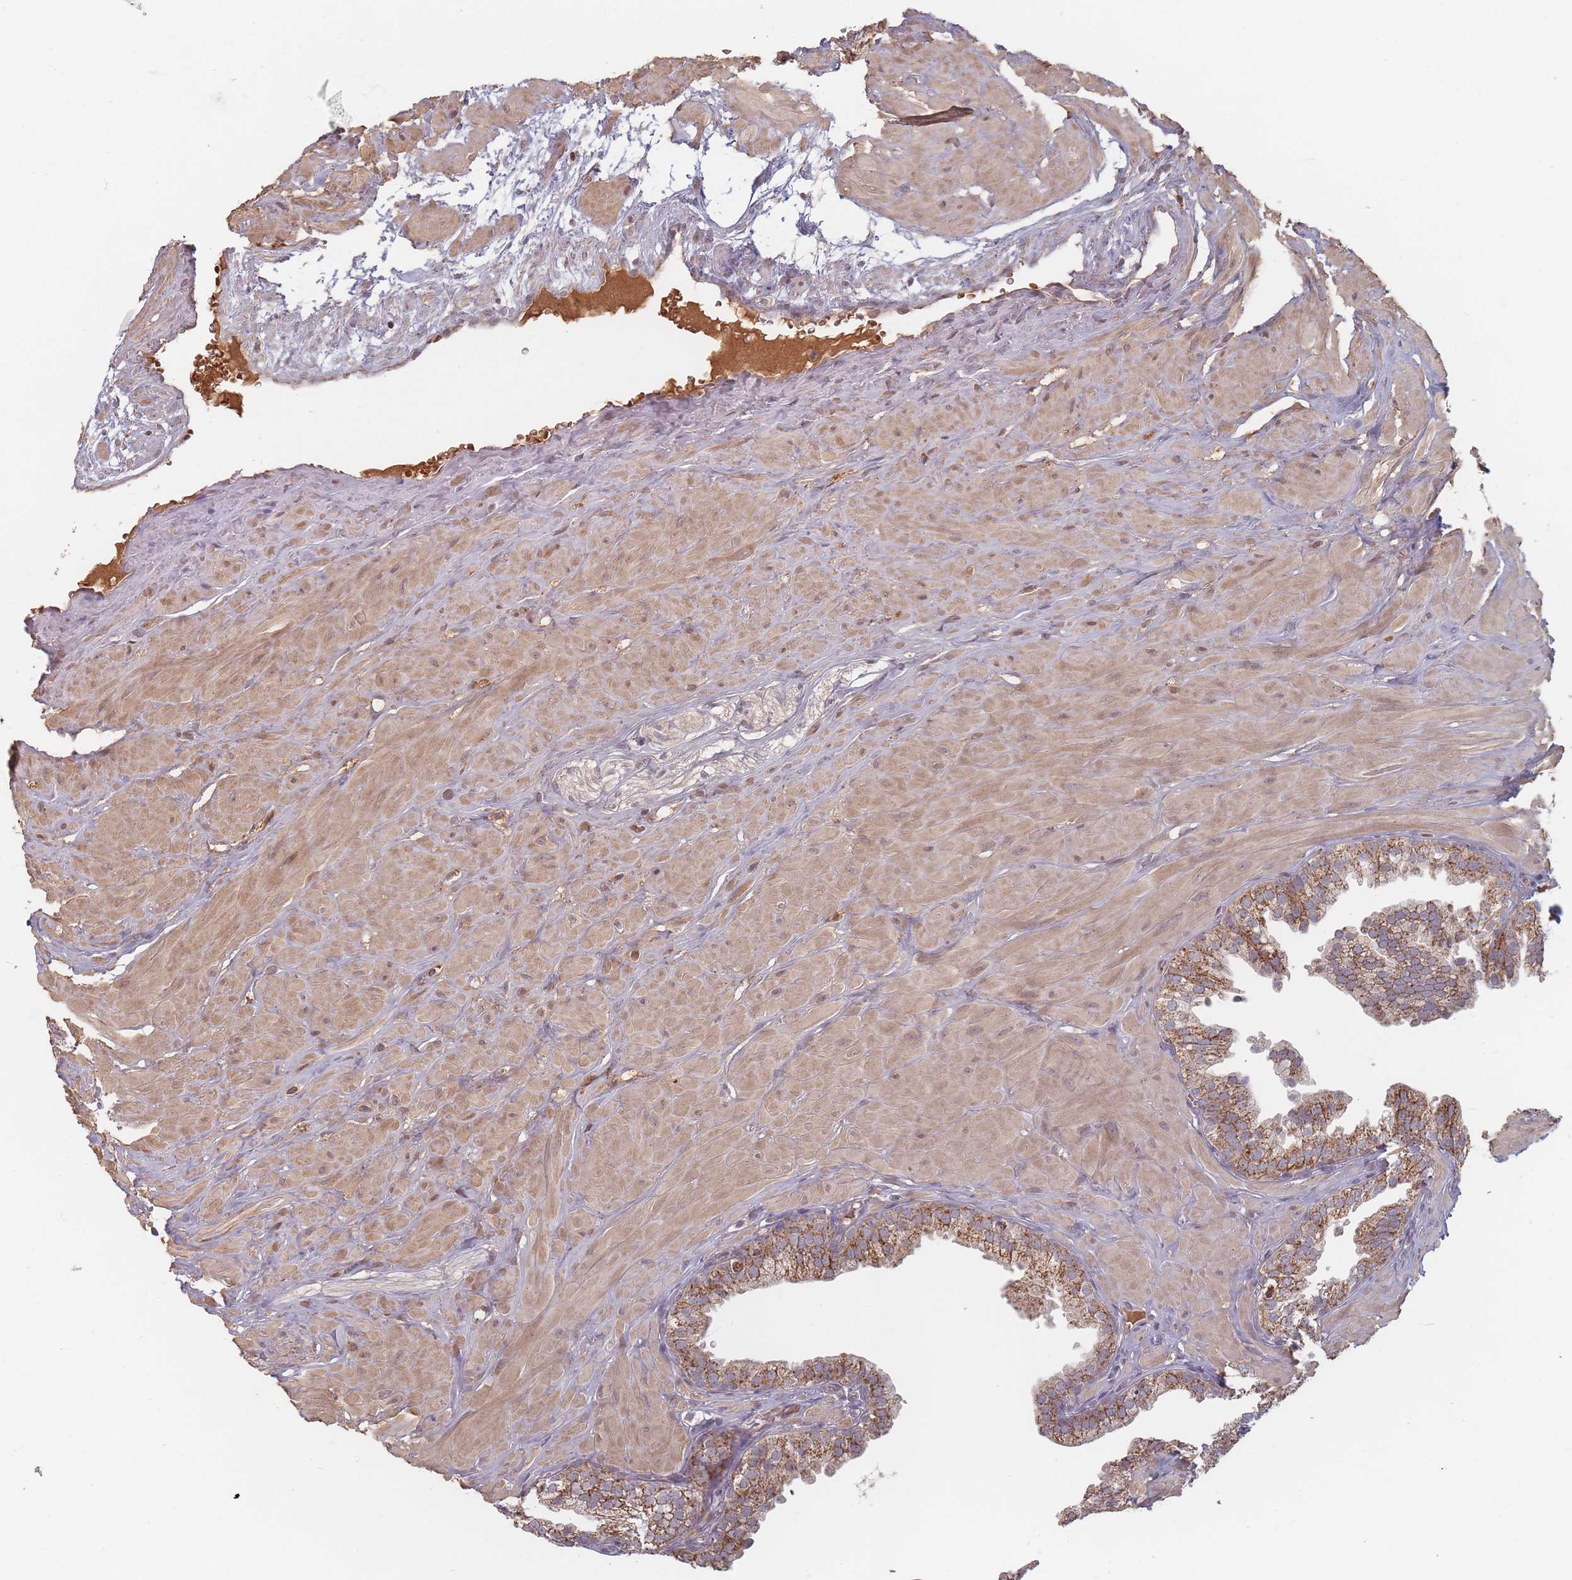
{"staining": {"intensity": "strong", "quantity": "25%-75%", "location": "cytoplasmic/membranous"}, "tissue": "prostate", "cell_type": "Glandular cells", "image_type": "normal", "snomed": [{"axis": "morphology", "description": "Normal tissue, NOS"}, {"axis": "topography", "description": "Prostate"}, {"axis": "topography", "description": "Peripheral nerve tissue"}], "caption": "The histopathology image exhibits a brown stain indicating the presence of a protein in the cytoplasmic/membranous of glandular cells in prostate. (brown staining indicates protein expression, while blue staining denotes nuclei).", "gene": "OR2M4", "patient": {"sex": "male", "age": 55}}